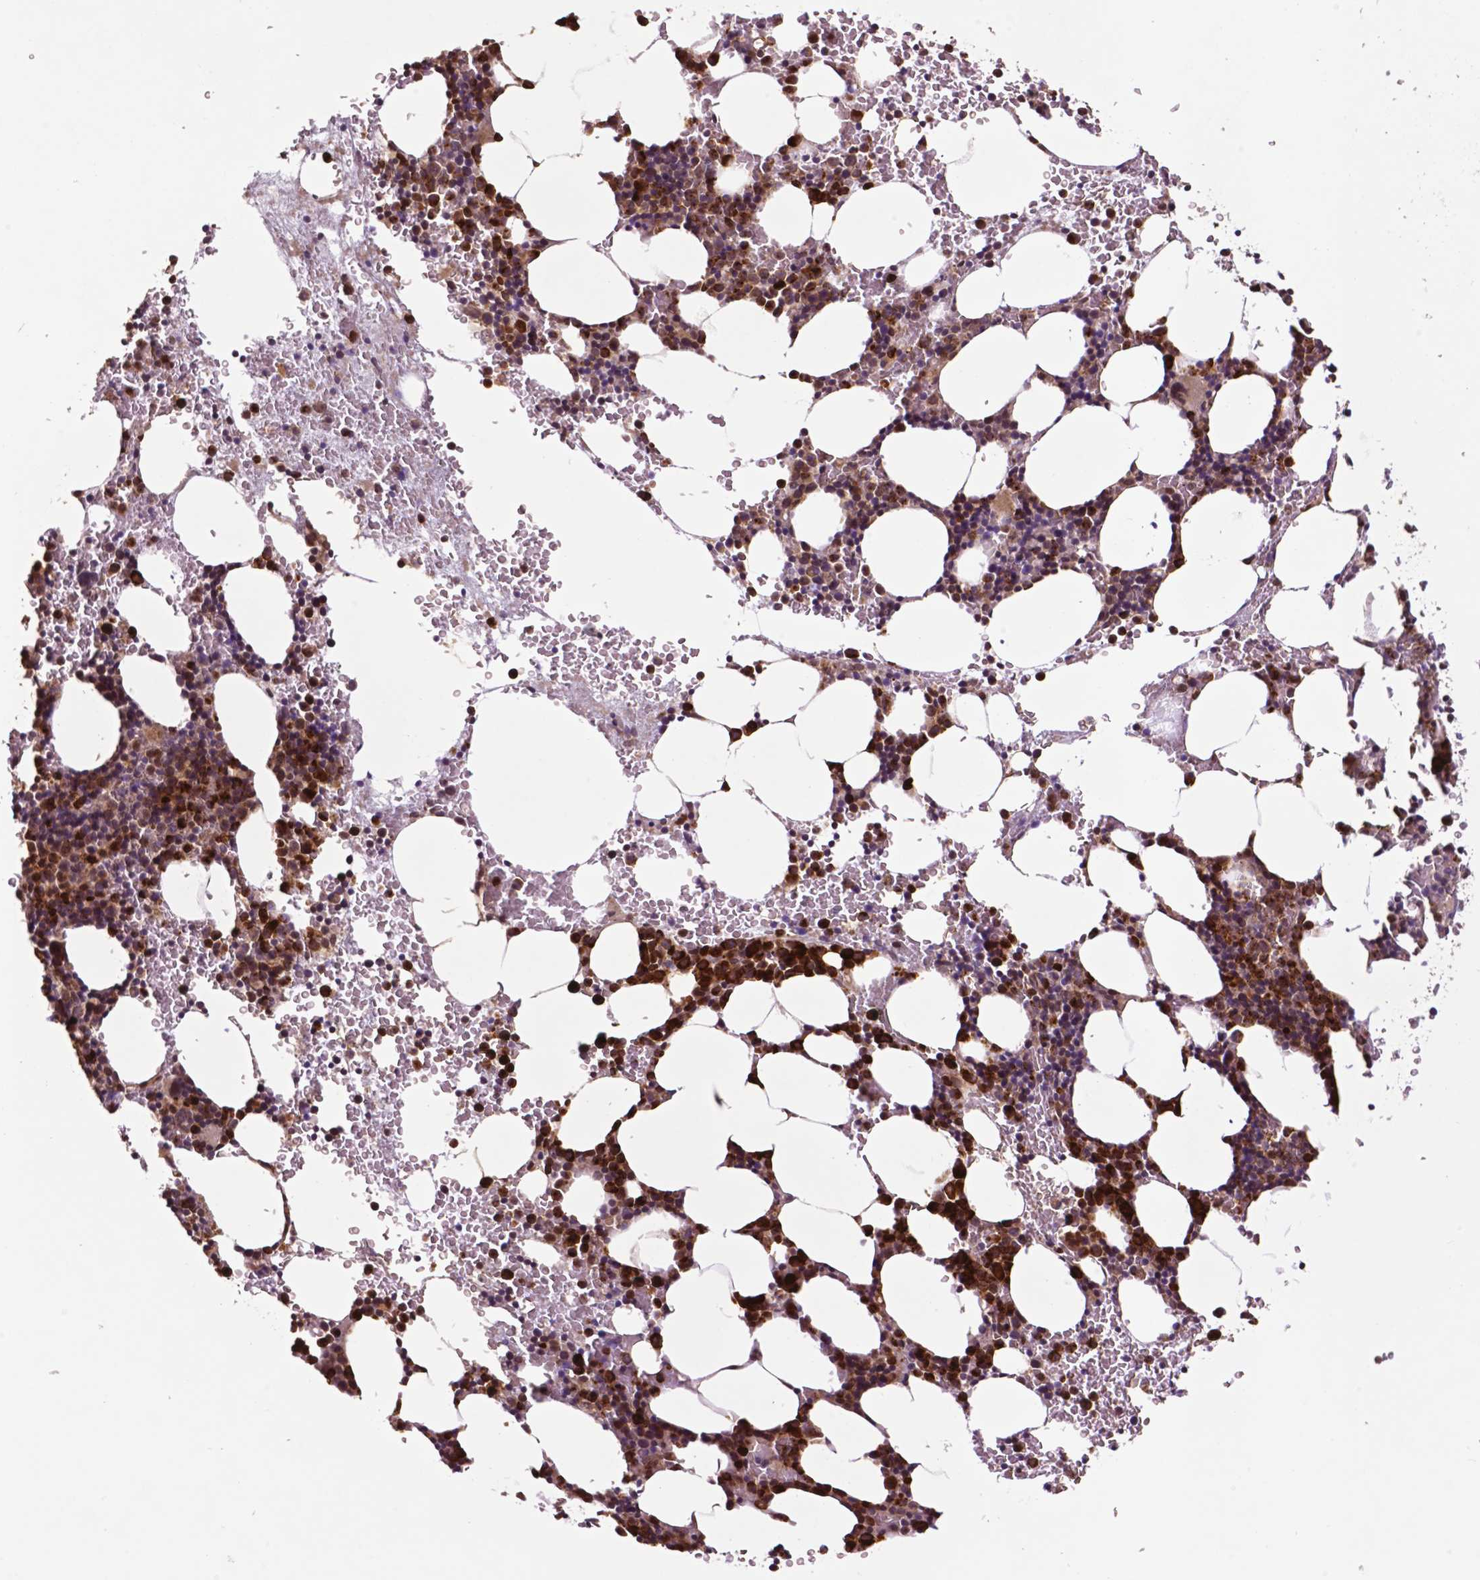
{"staining": {"intensity": "strong", "quantity": "25%-75%", "location": "cytoplasmic/membranous,nuclear"}, "tissue": "bone marrow", "cell_type": "Hematopoietic cells", "image_type": "normal", "snomed": [{"axis": "morphology", "description": "Normal tissue, NOS"}, {"axis": "topography", "description": "Bone marrow"}], "caption": "Immunohistochemistry of normal bone marrow displays high levels of strong cytoplasmic/membranous,nuclear positivity in approximately 25%-75% of hematopoietic cells. (DAB = brown stain, brightfield microscopy at high magnification).", "gene": "TMX2", "patient": {"sex": "male", "age": 77}}